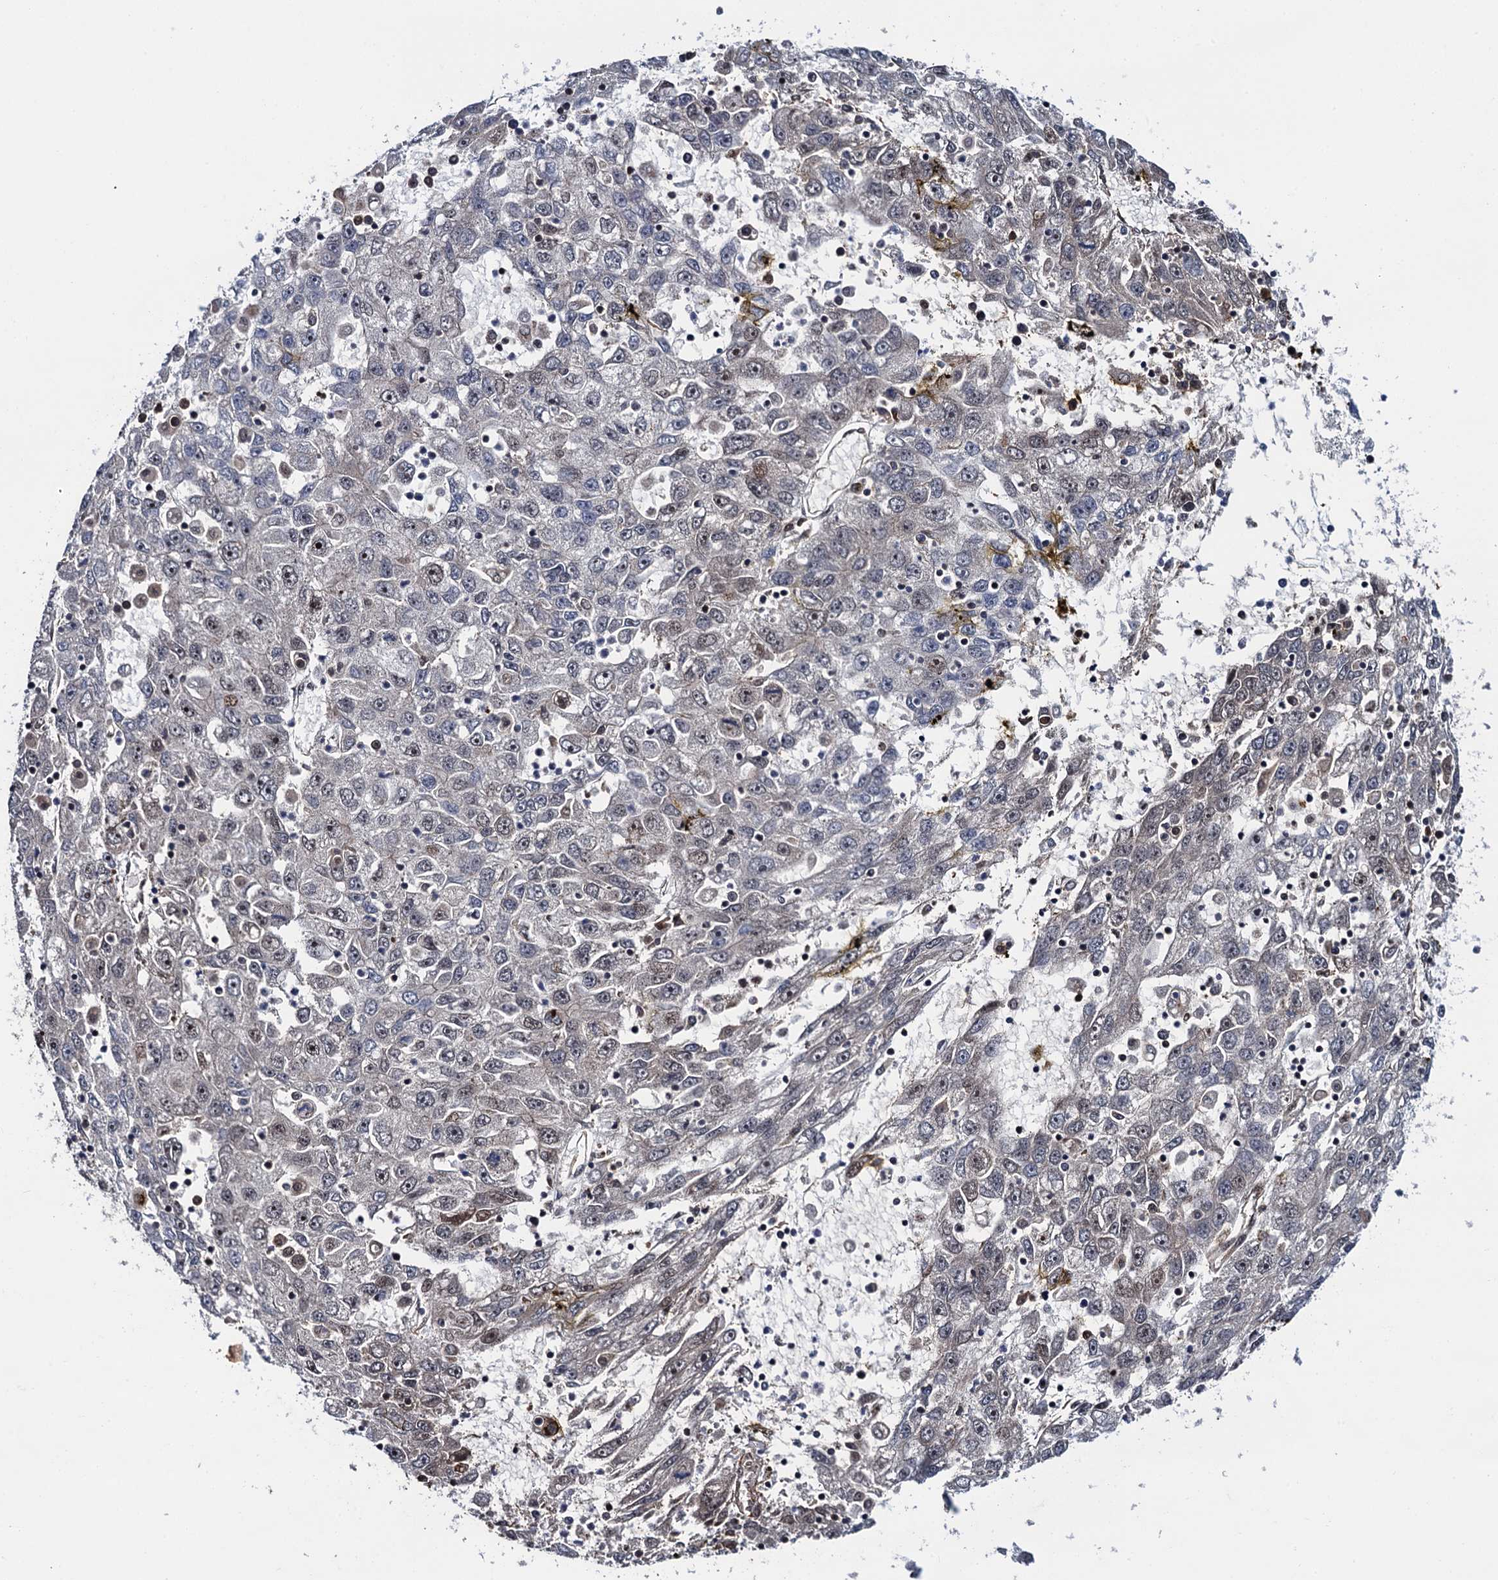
{"staining": {"intensity": "negative", "quantity": "none", "location": "none"}, "tissue": "liver cancer", "cell_type": "Tumor cells", "image_type": "cancer", "snomed": [{"axis": "morphology", "description": "Carcinoma, Hepatocellular, NOS"}, {"axis": "topography", "description": "Liver"}], "caption": "The photomicrograph displays no significant positivity in tumor cells of liver hepatocellular carcinoma.", "gene": "CDC23", "patient": {"sex": "male", "age": 49}}